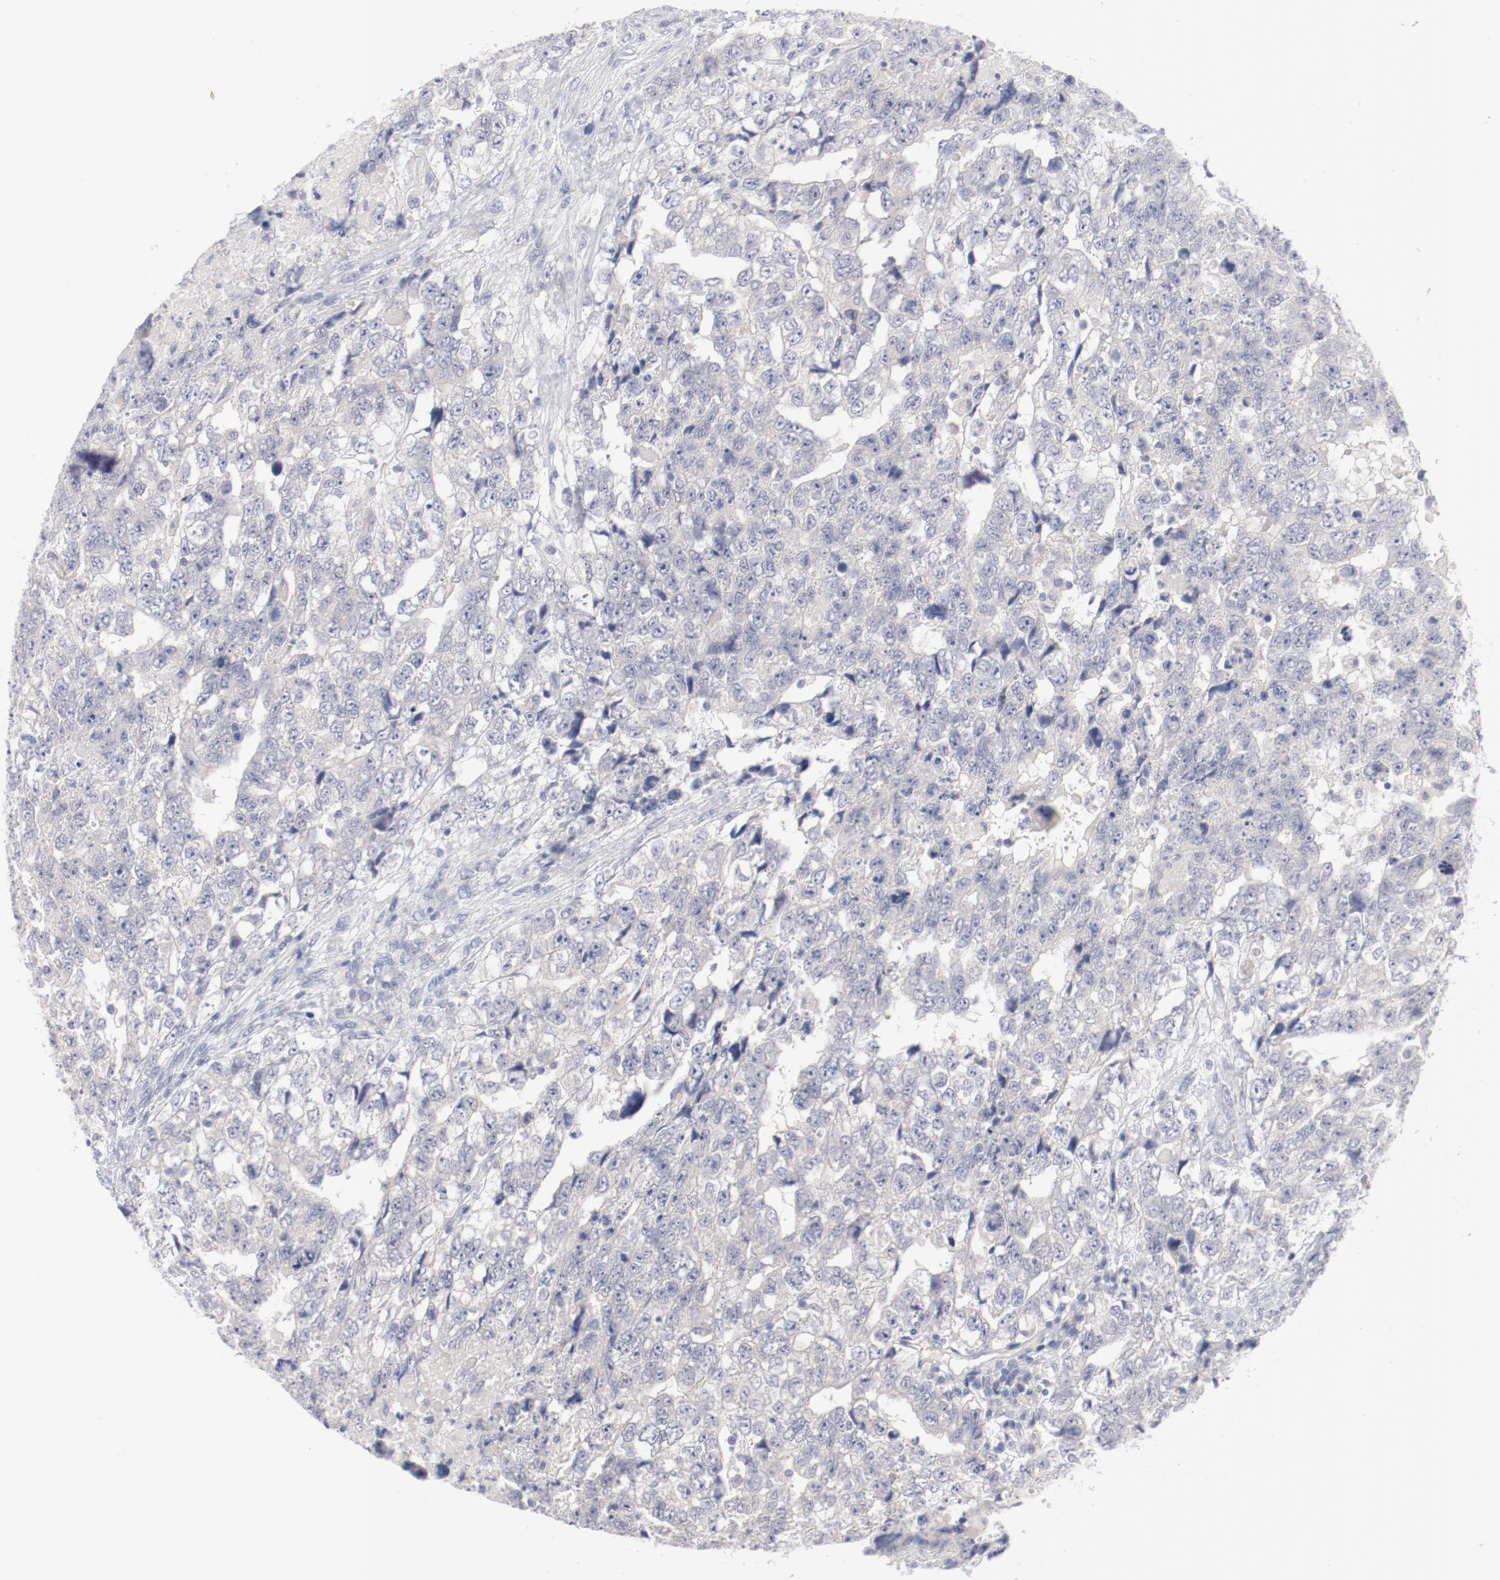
{"staining": {"intensity": "negative", "quantity": "none", "location": "none"}, "tissue": "testis cancer", "cell_type": "Tumor cells", "image_type": "cancer", "snomed": [{"axis": "morphology", "description": "Carcinoma, Embryonal, NOS"}, {"axis": "topography", "description": "Testis"}], "caption": "Immunohistochemistry of testis cancer demonstrates no positivity in tumor cells.", "gene": "SH3BGR", "patient": {"sex": "male", "age": 36}}